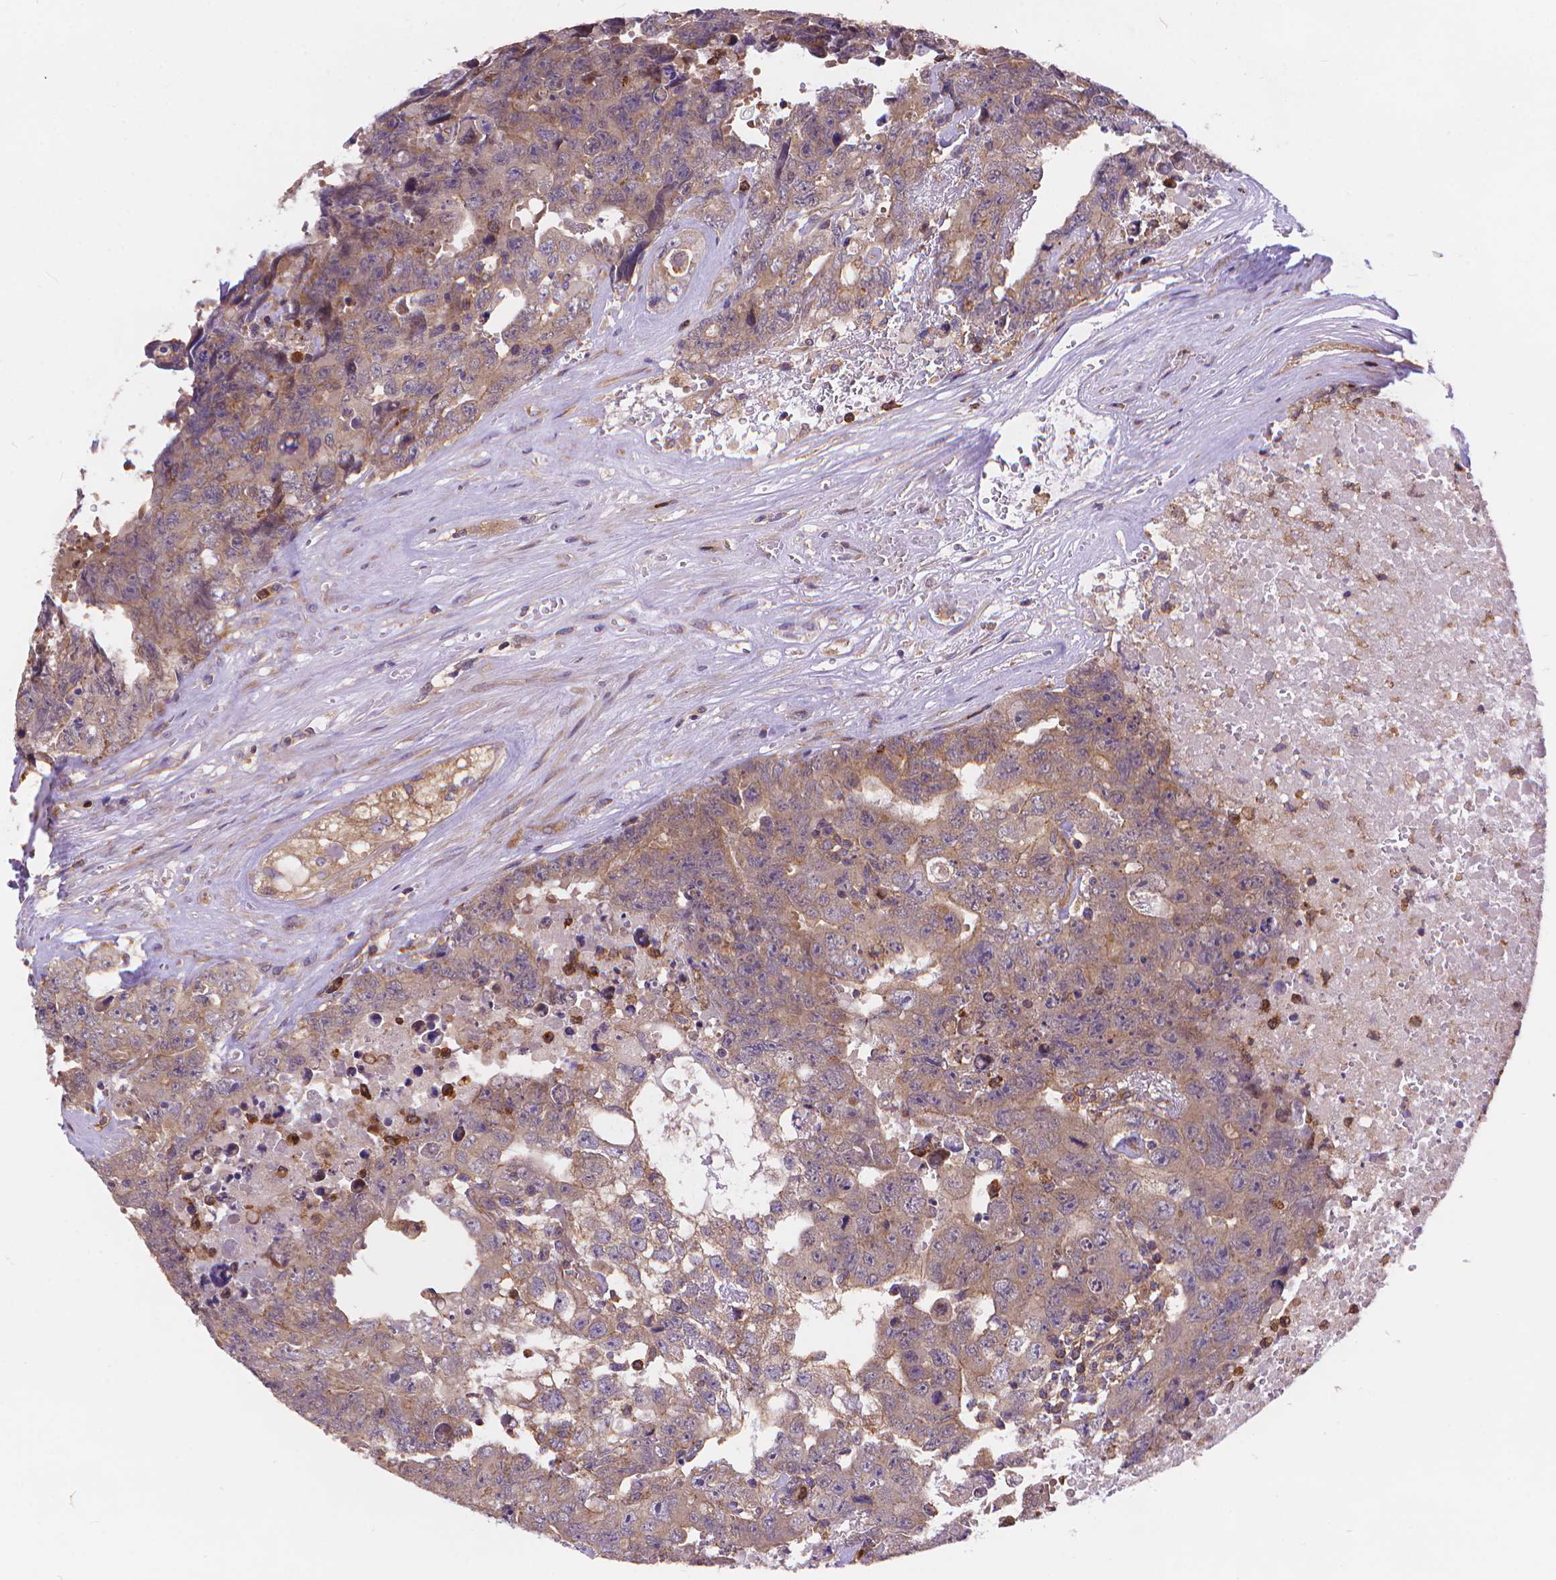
{"staining": {"intensity": "weak", "quantity": ">75%", "location": "cytoplasmic/membranous"}, "tissue": "testis cancer", "cell_type": "Tumor cells", "image_type": "cancer", "snomed": [{"axis": "morphology", "description": "Carcinoma, Embryonal, NOS"}, {"axis": "topography", "description": "Testis"}], "caption": "High-magnification brightfield microscopy of testis cancer stained with DAB (brown) and counterstained with hematoxylin (blue). tumor cells exhibit weak cytoplasmic/membranous positivity is identified in about>75% of cells.", "gene": "ARAP1", "patient": {"sex": "male", "age": 24}}